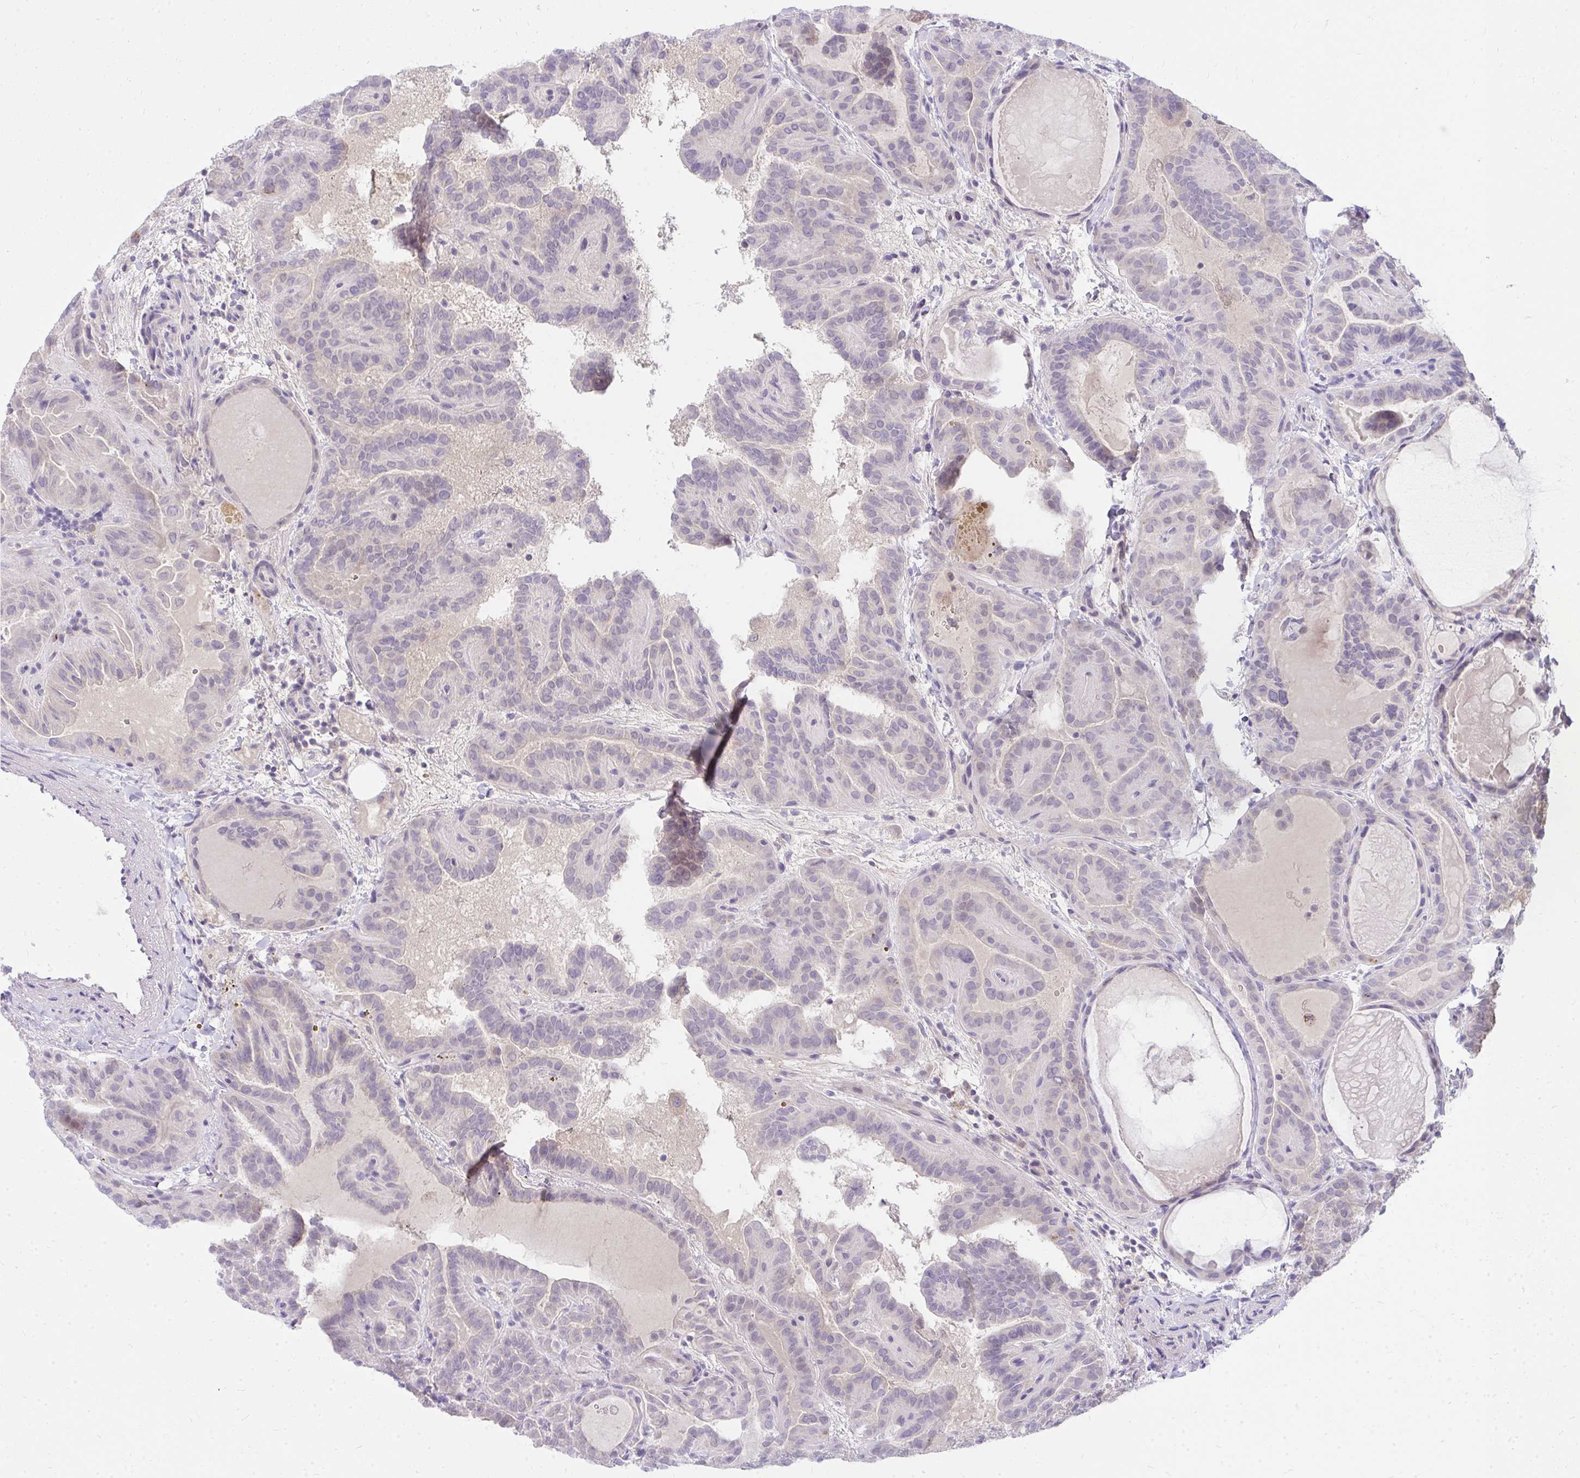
{"staining": {"intensity": "weak", "quantity": "<25%", "location": "cytoplasmic/membranous"}, "tissue": "thyroid cancer", "cell_type": "Tumor cells", "image_type": "cancer", "snomed": [{"axis": "morphology", "description": "Papillary adenocarcinoma, NOS"}, {"axis": "topography", "description": "Thyroid gland"}], "caption": "A high-resolution photomicrograph shows IHC staining of thyroid cancer (papillary adenocarcinoma), which displays no significant staining in tumor cells. The staining was performed using DAB to visualize the protein expression in brown, while the nuclei were stained in blue with hematoxylin (Magnification: 20x).", "gene": "LRRC36", "patient": {"sex": "female", "age": 46}}